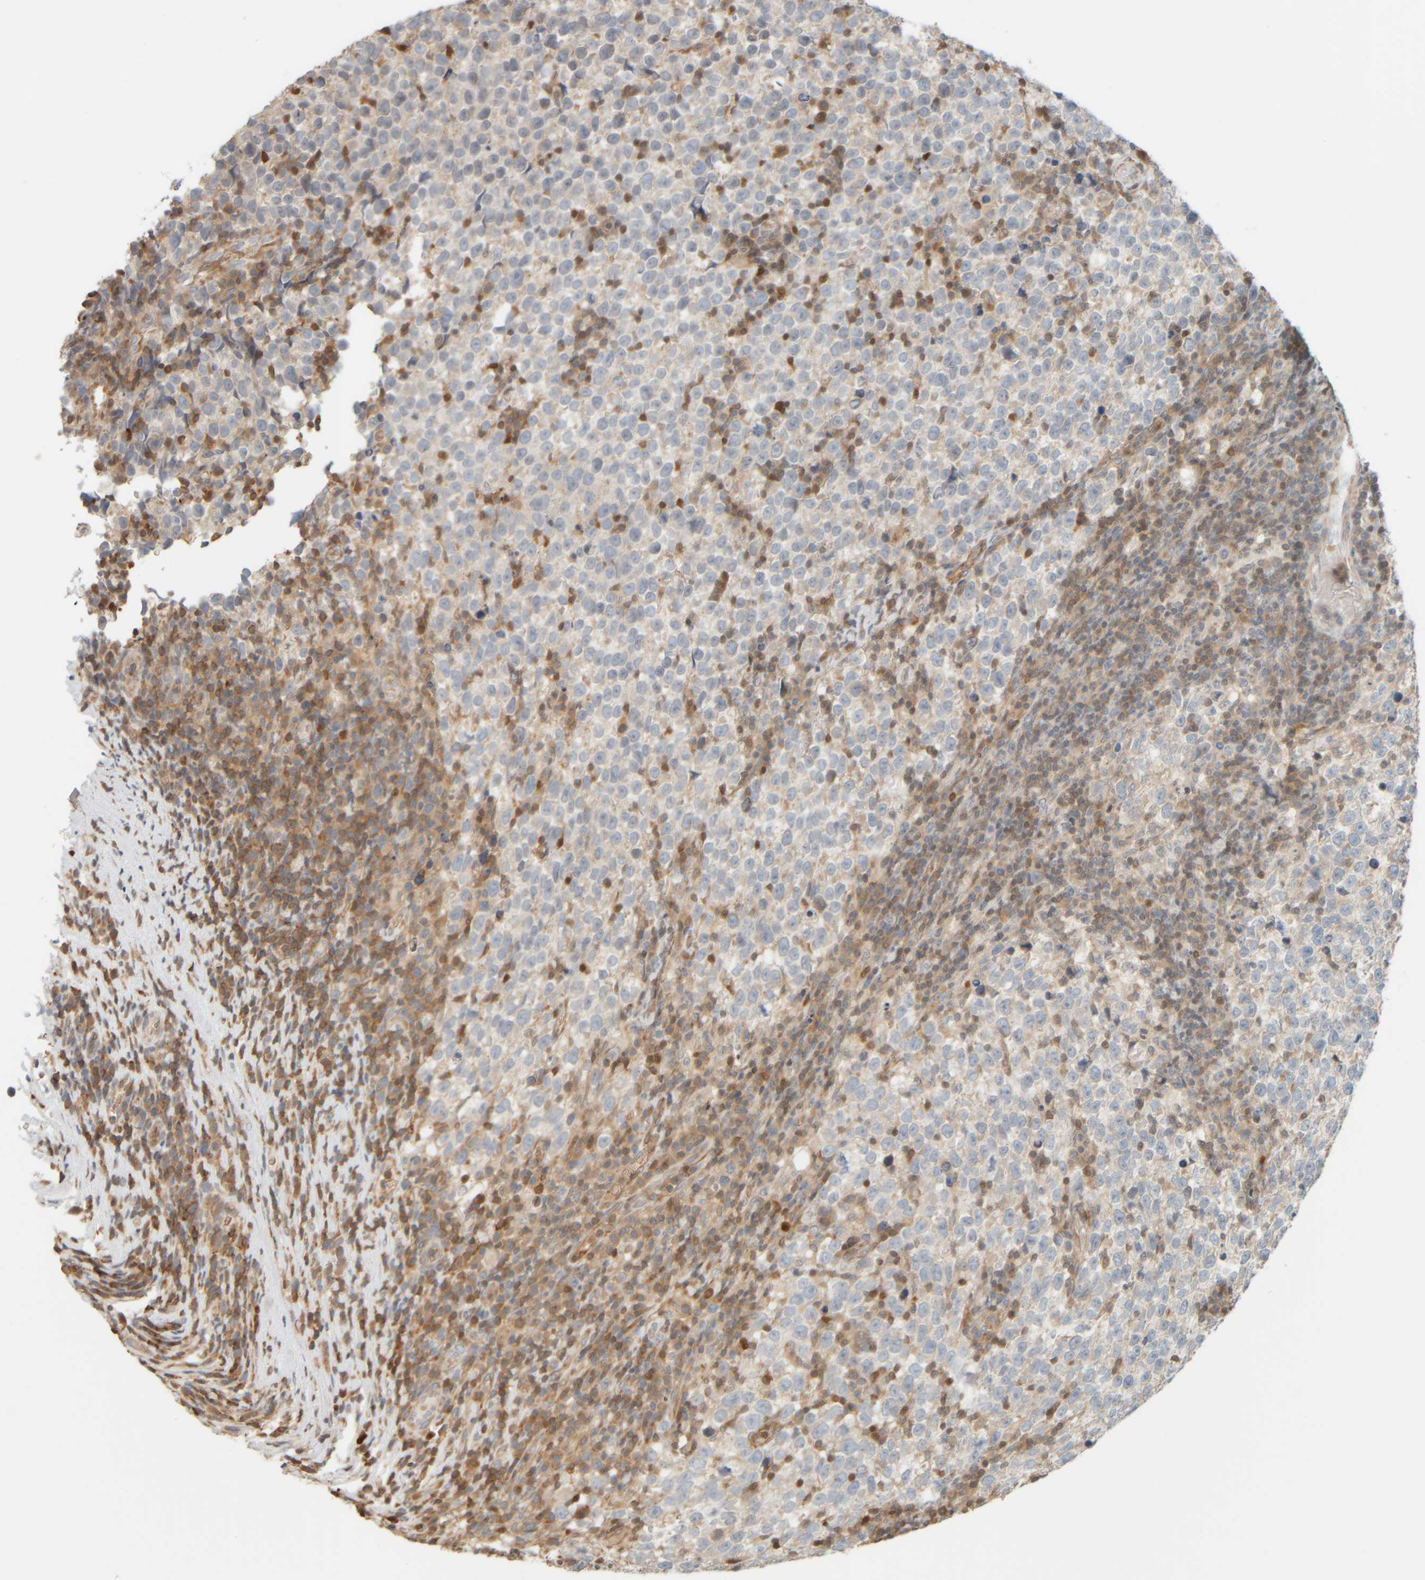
{"staining": {"intensity": "weak", "quantity": "<25%", "location": "cytoplasmic/membranous"}, "tissue": "testis cancer", "cell_type": "Tumor cells", "image_type": "cancer", "snomed": [{"axis": "morphology", "description": "Normal tissue, NOS"}, {"axis": "morphology", "description": "Seminoma, NOS"}, {"axis": "topography", "description": "Testis"}], "caption": "This micrograph is of testis cancer (seminoma) stained with immunohistochemistry to label a protein in brown with the nuclei are counter-stained blue. There is no staining in tumor cells.", "gene": "PTGES3L-AARSD1", "patient": {"sex": "male", "age": 43}}